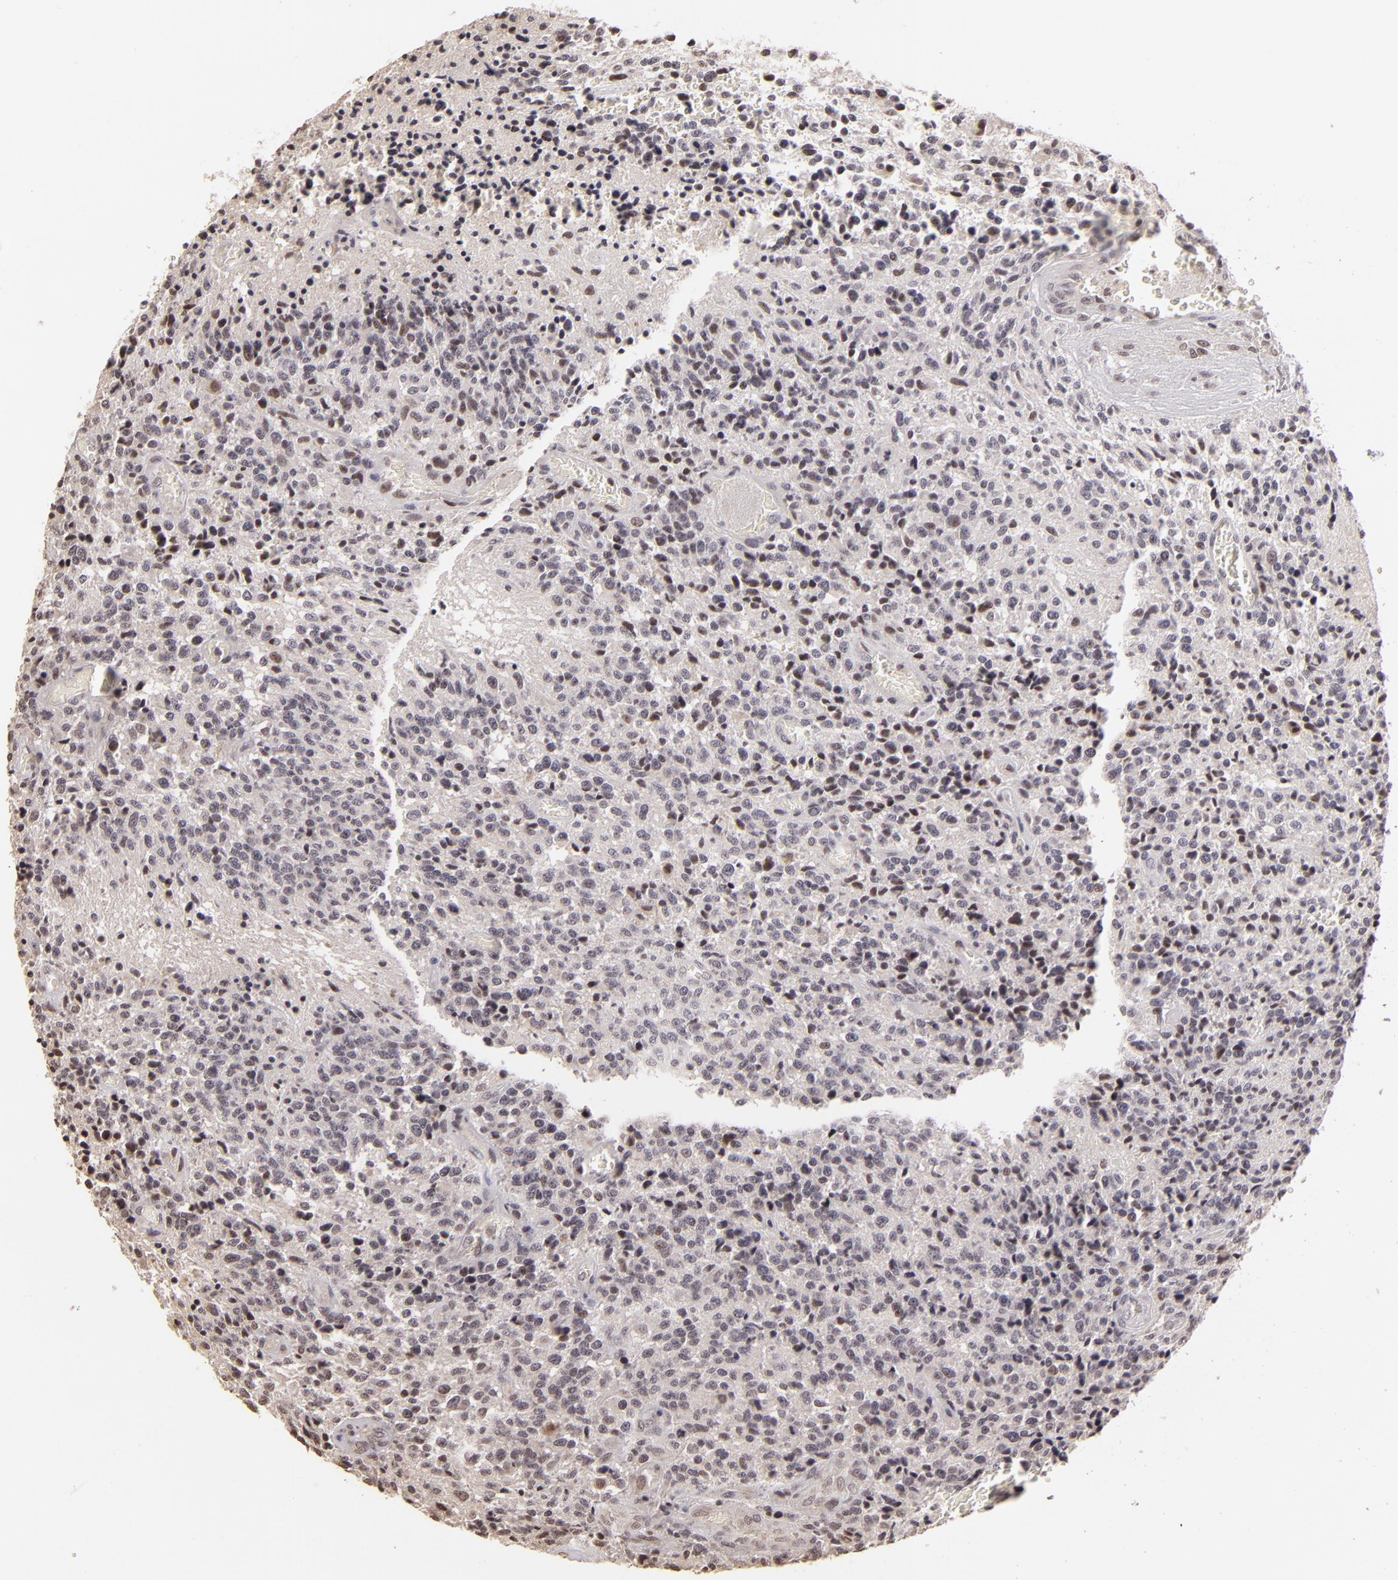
{"staining": {"intensity": "weak", "quantity": "<25%", "location": "nuclear"}, "tissue": "glioma", "cell_type": "Tumor cells", "image_type": "cancer", "snomed": [{"axis": "morphology", "description": "Glioma, malignant, High grade"}, {"axis": "topography", "description": "Brain"}], "caption": "Micrograph shows no protein positivity in tumor cells of high-grade glioma (malignant) tissue. Nuclei are stained in blue.", "gene": "RARB", "patient": {"sex": "male", "age": 36}}